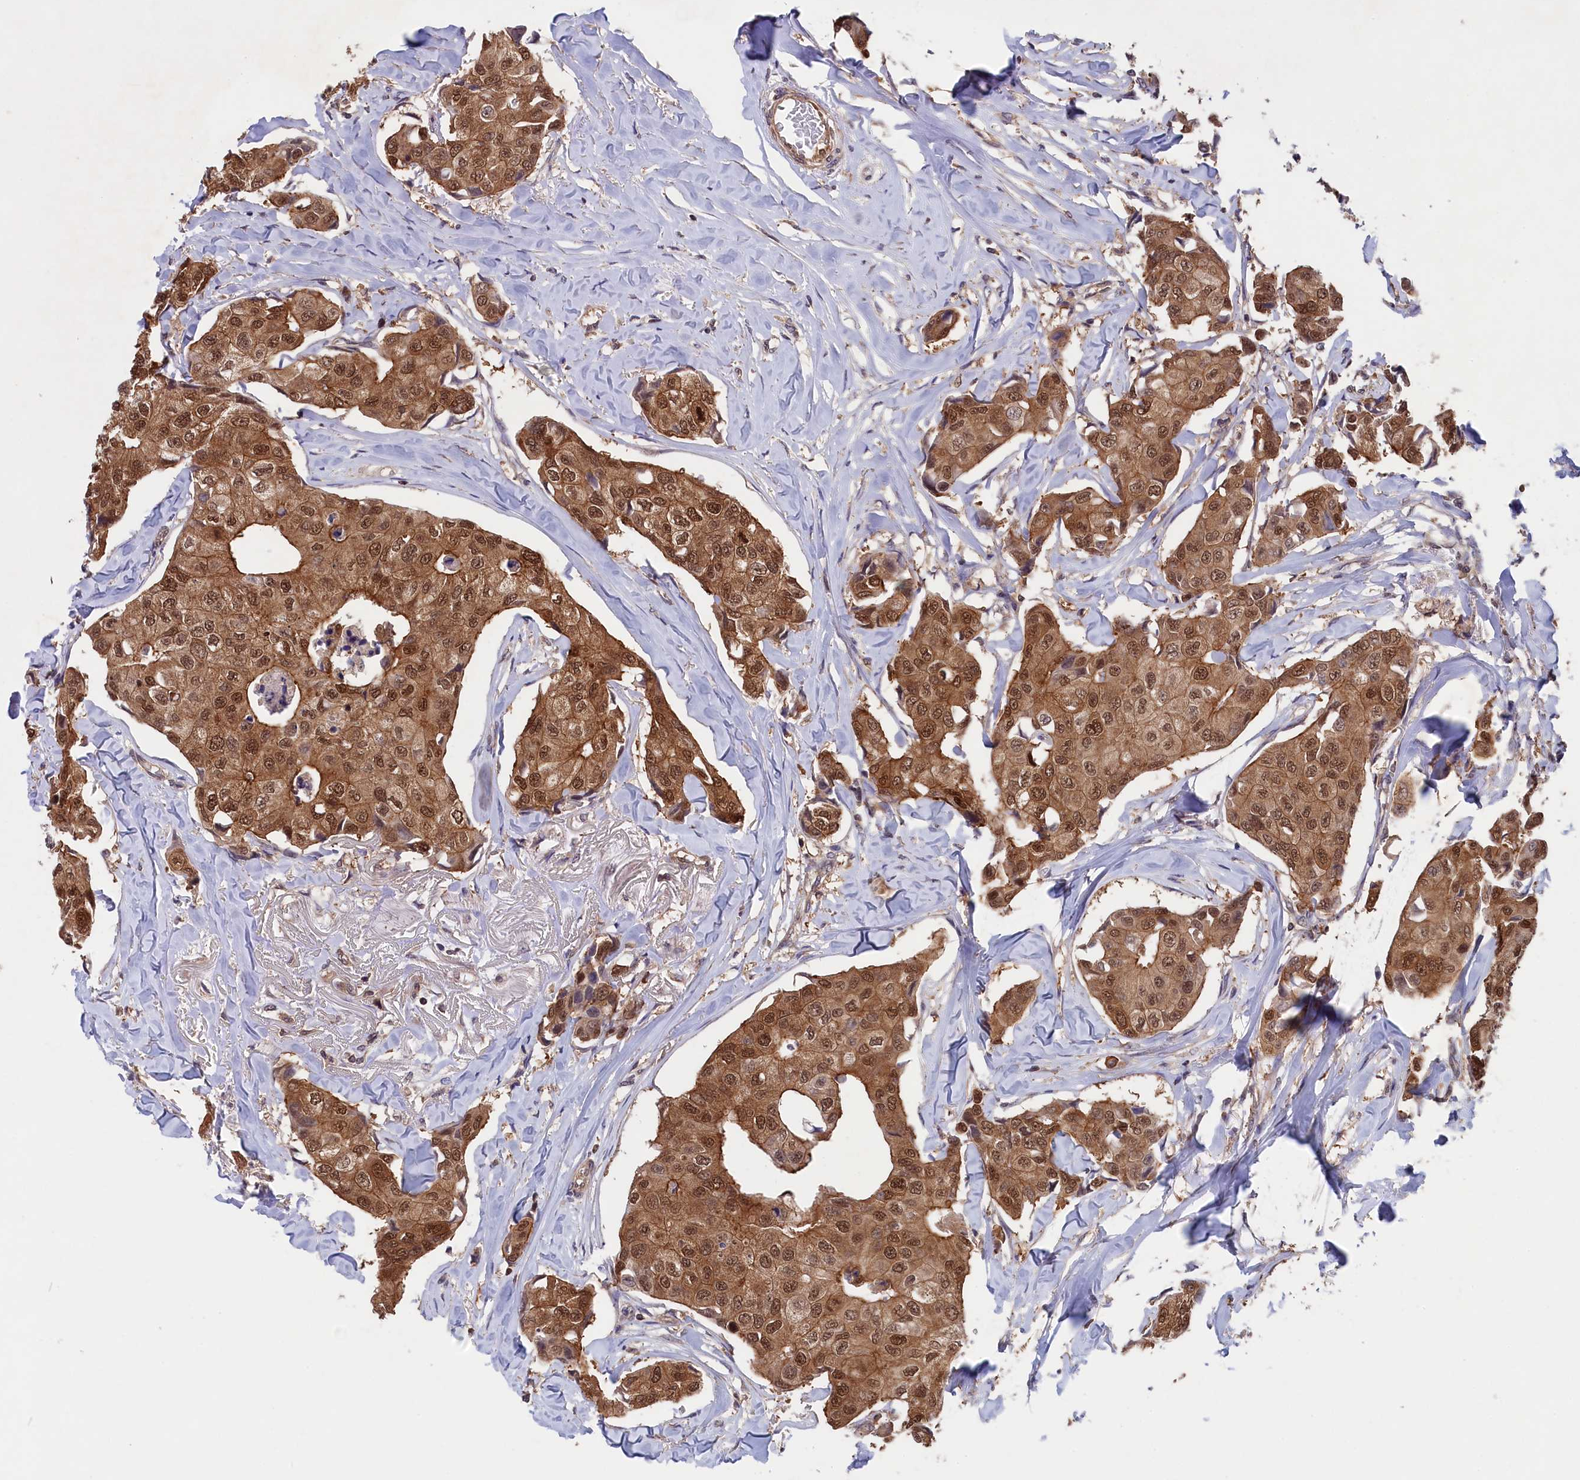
{"staining": {"intensity": "moderate", "quantity": ">75%", "location": "cytoplasmic/membranous,nuclear"}, "tissue": "breast cancer", "cell_type": "Tumor cells", "image_type": "cancer", "snomed": [{"axis": "morphology", "description": "Duct carcinoma"}, {"axis": "topography", "description": "Breast"}], "caption": "DAB (3,3'-diaminobenzidine) immunohistochemical staining of breast cancer (invasive ductal carcinoma) displays moderate cytoplasmic/membranous and nuclear protein expression in approximately >75% of tumor cells. The protein is shown in brown color, while the nuclei are stained blue.", "gene": "JPT2", "patient": {"sex": "female", "age": 80}}